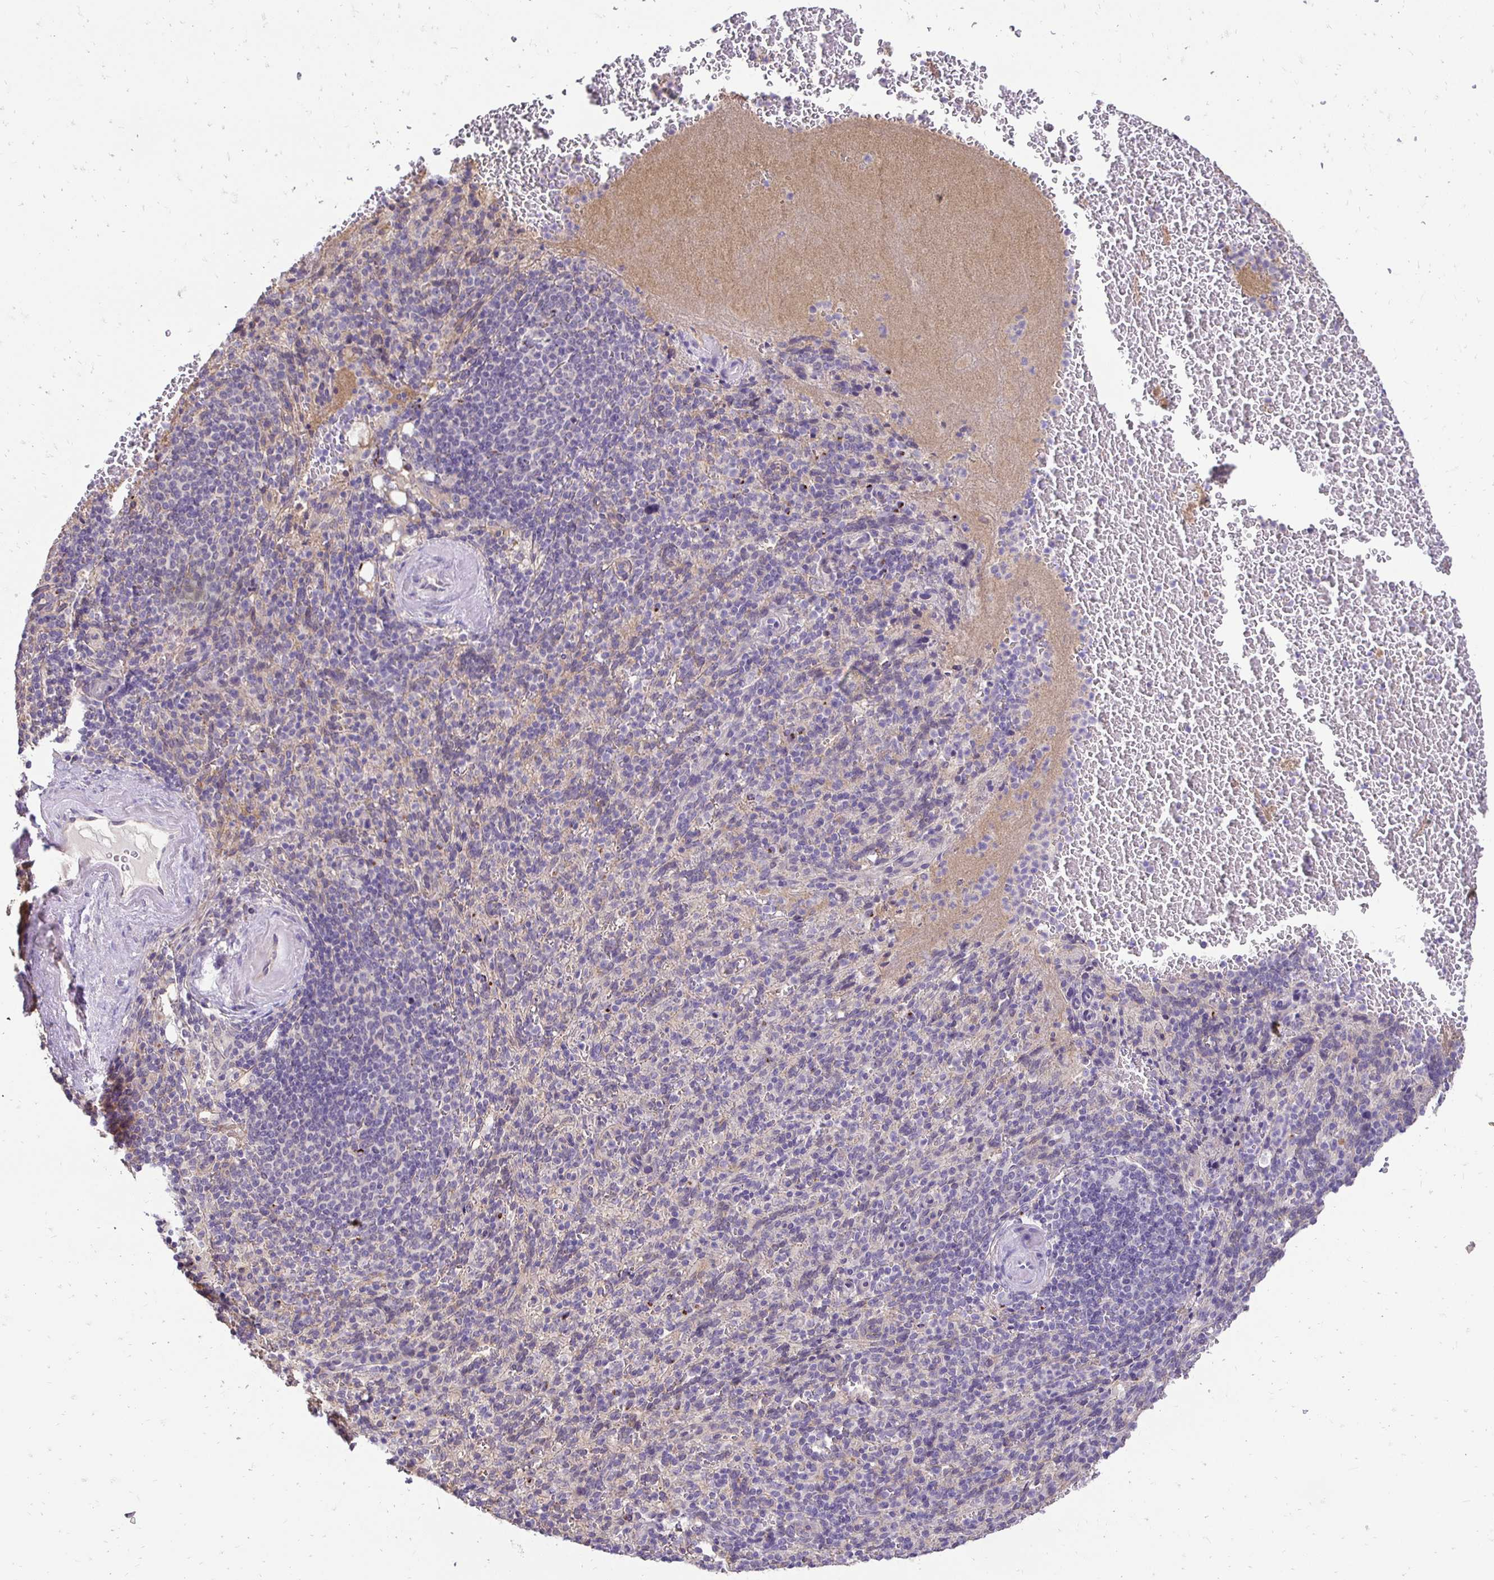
{"staining": {"intensity": "negative", "quantity": "none", "location": "none"}, "tissue": "spleen", "cell_type": "Cells in red pulp", "image_type": "normal", "snomed": [{"axis": "morphology", "description": "Normal tissue, NOS"}, {"axis": "topography", "description": "Spleen"}], "caption": "DAB immunohistochemical staining of benign human spleen exhibits no significant staining in cells in red pulp. The staining is performed using DAB brown chromogen with nuclei counter-stained in using hematoxylin.", "gene": "SLC9A1", "patient": {"sex": "female", "age": 74}}